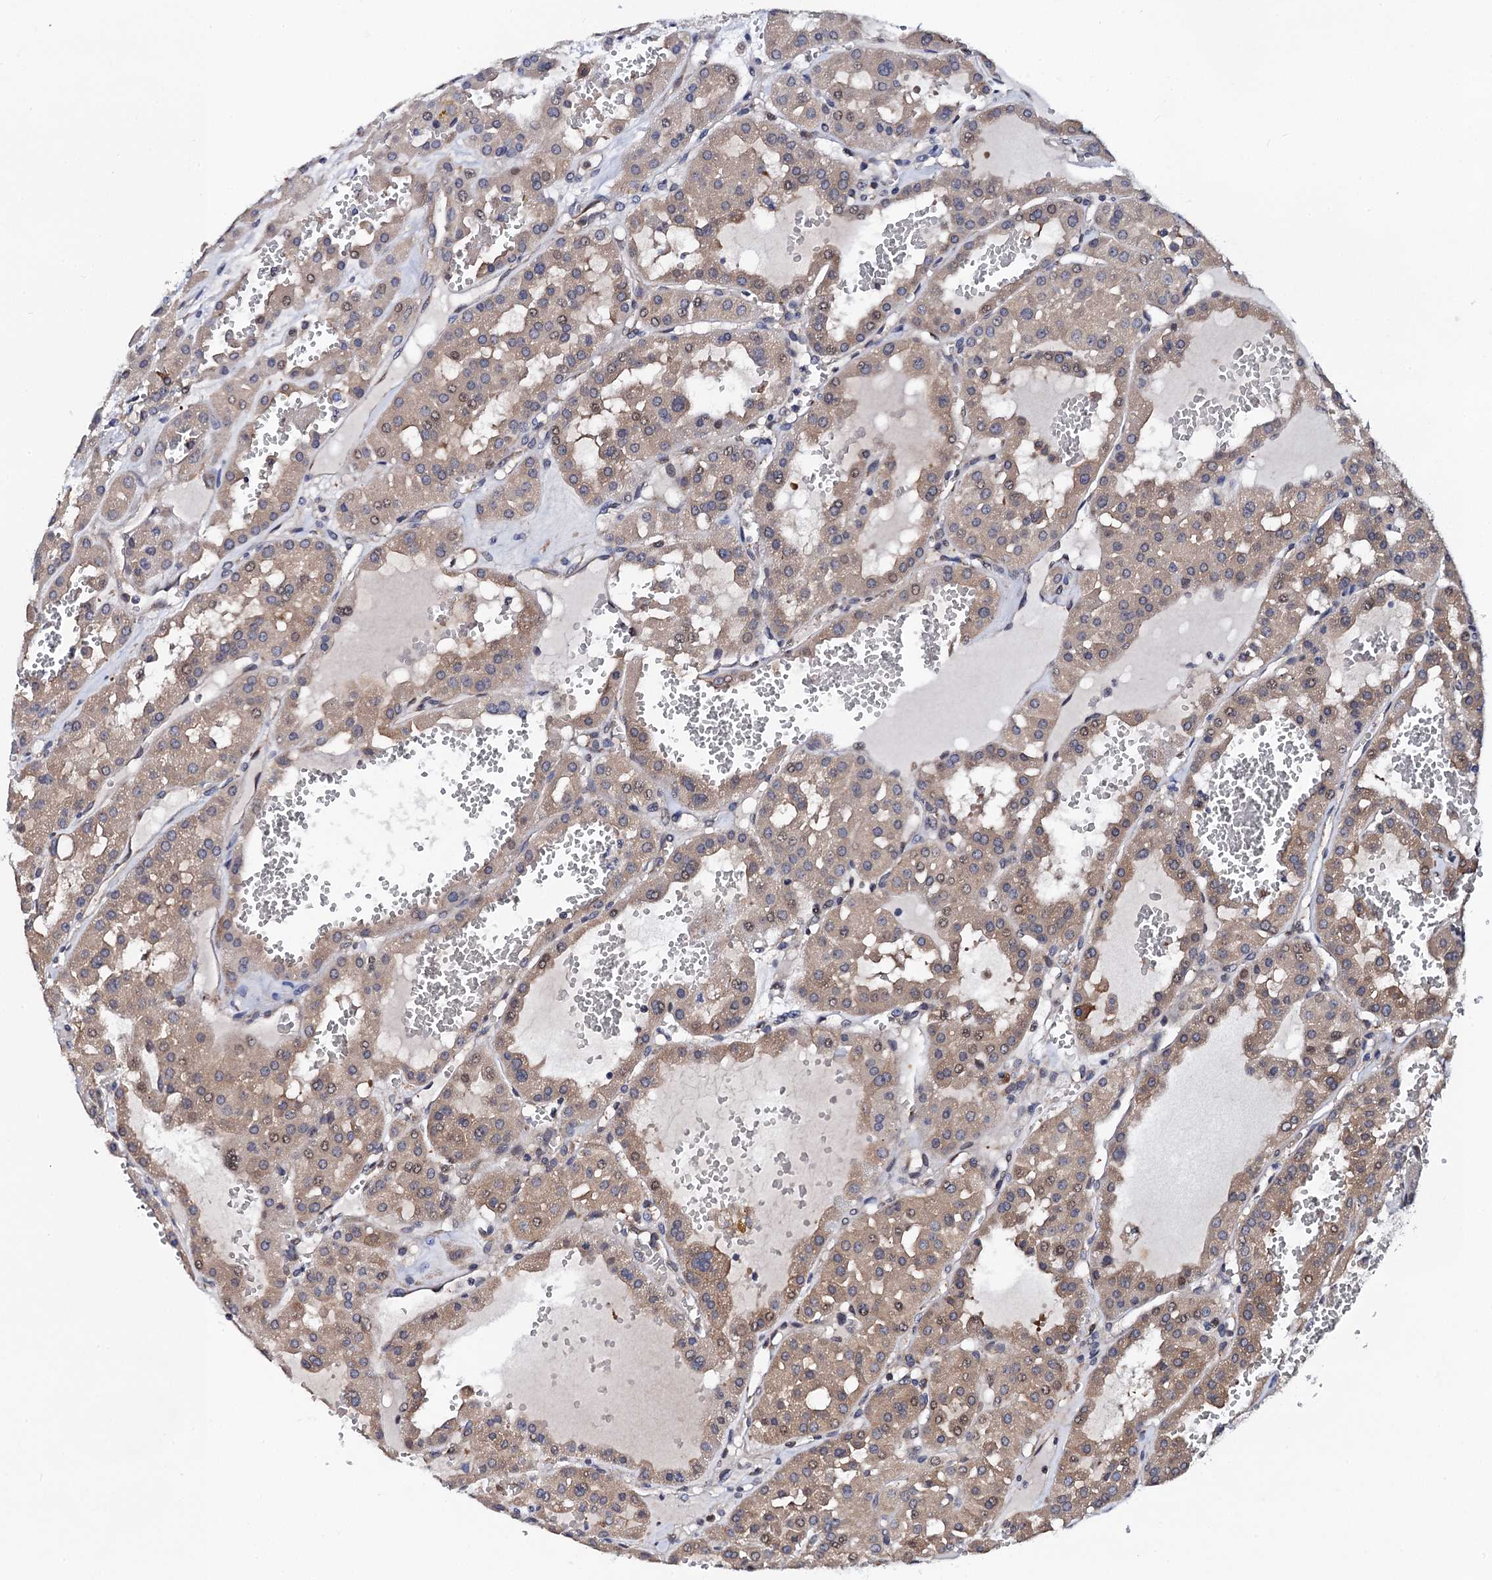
{"staining": {"intensity": "moderate", "quantity": ">75%", "location": "cytoplasmic/membranous"}, "tissue": "renal cancer", "cell_type": "Tumor cells", "image_type": "cancer", "snomed": [{"axis": "morphology", "description": "Carcinoma, NOS"}, {"axis": "topography", "description": "Kidney"}], "caption": "Tumor cells reveal medium levels of moderate cytoplasmic/membranous expression in about >75% of cells in carcinoma (renal).", "gene": "PGLS", "patient": {"sex": "female", "age": 75}}